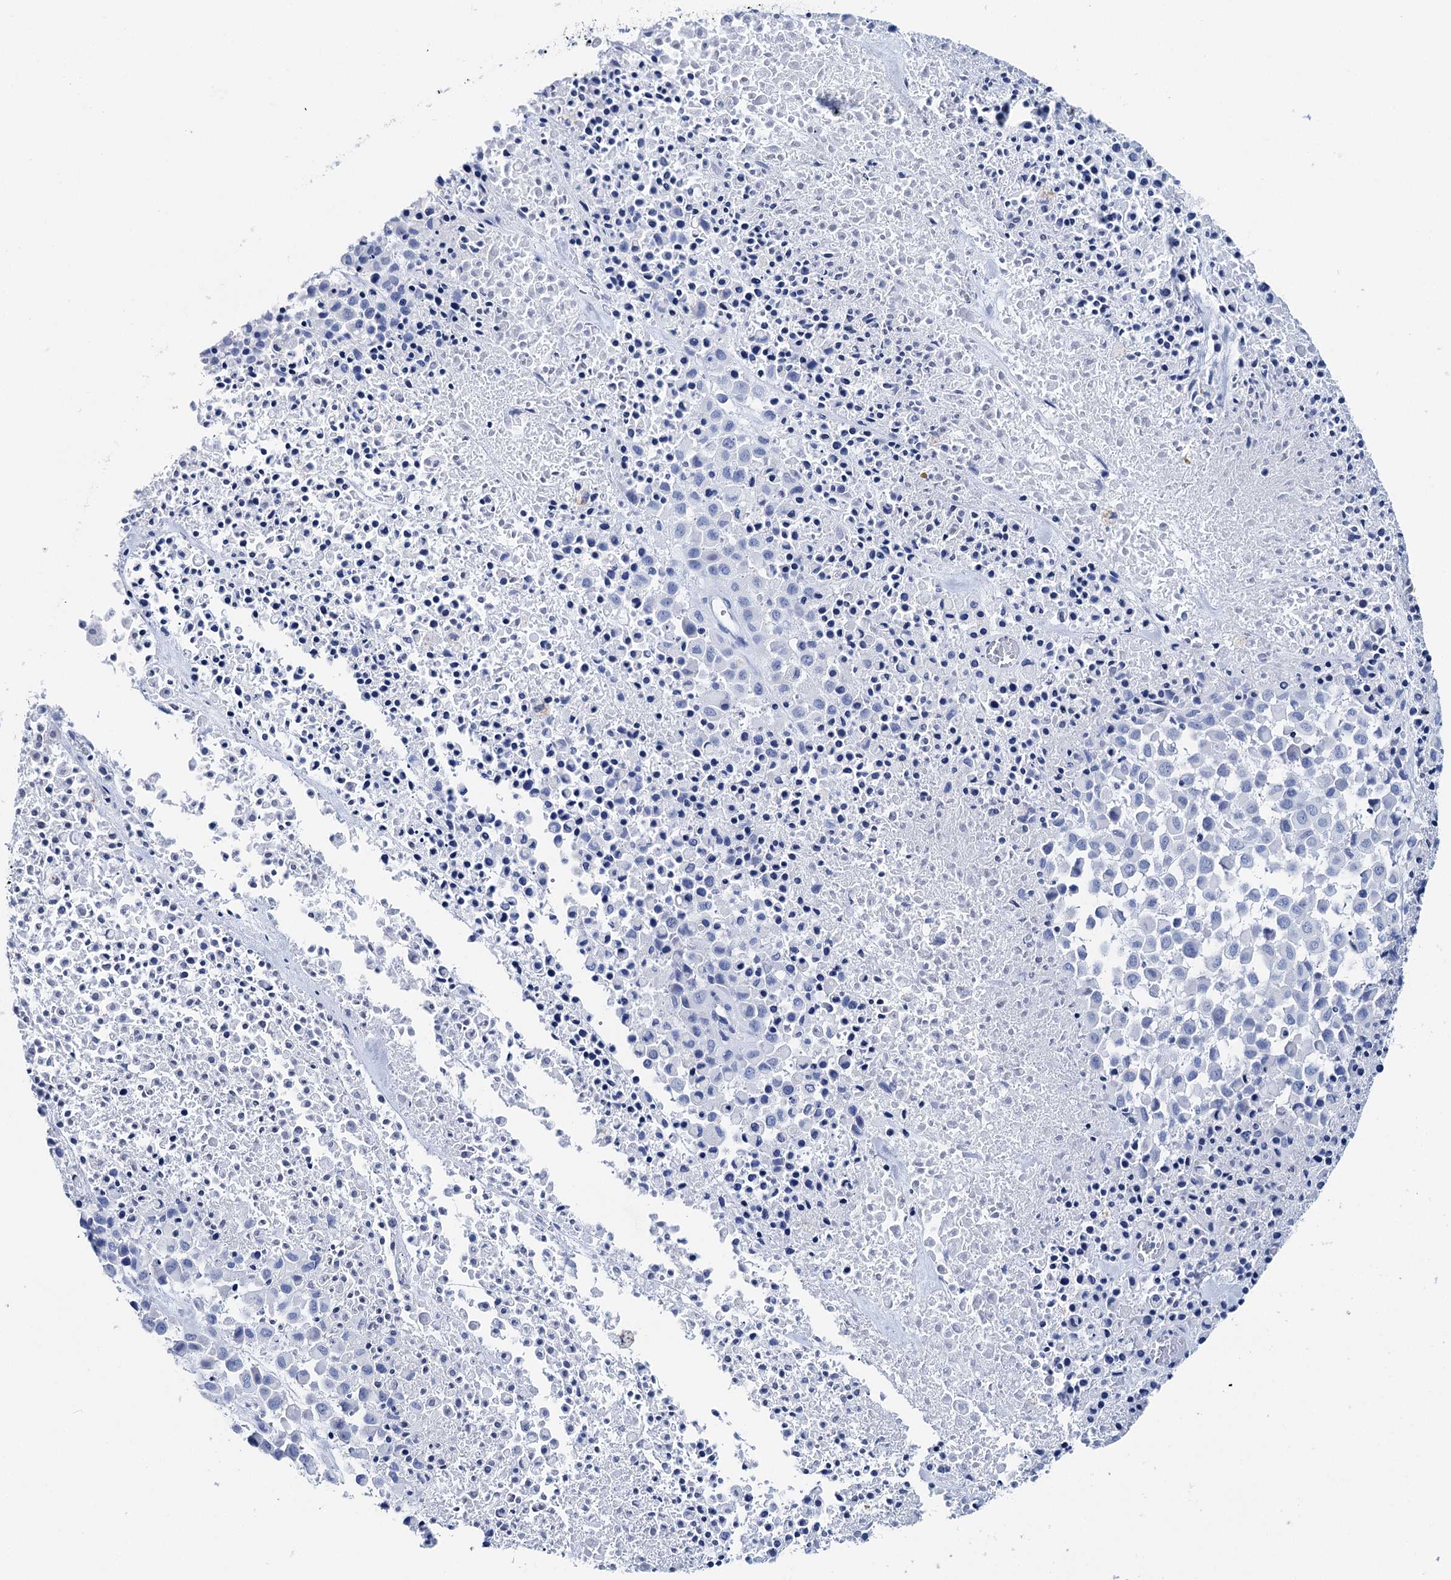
{"staining": {"intensity": "negative", "quantity": "none", "location": "none"}, "tissue": "melanoma", "cell_type": "Tumor cells", "image_type": "cancer", "snomed": [{"axis": "morphology", "description": "Malignant melanoma, Metastatic site"}, {"axis": "topography", "description": "Skin"}], "caption": "Malignant melanoma (metastatic site) was stained to show a protein in brown. There is no significant expression in tumor cells.", "gene": "BRINP1", "patient": {"sex": "female", "age": 81}}